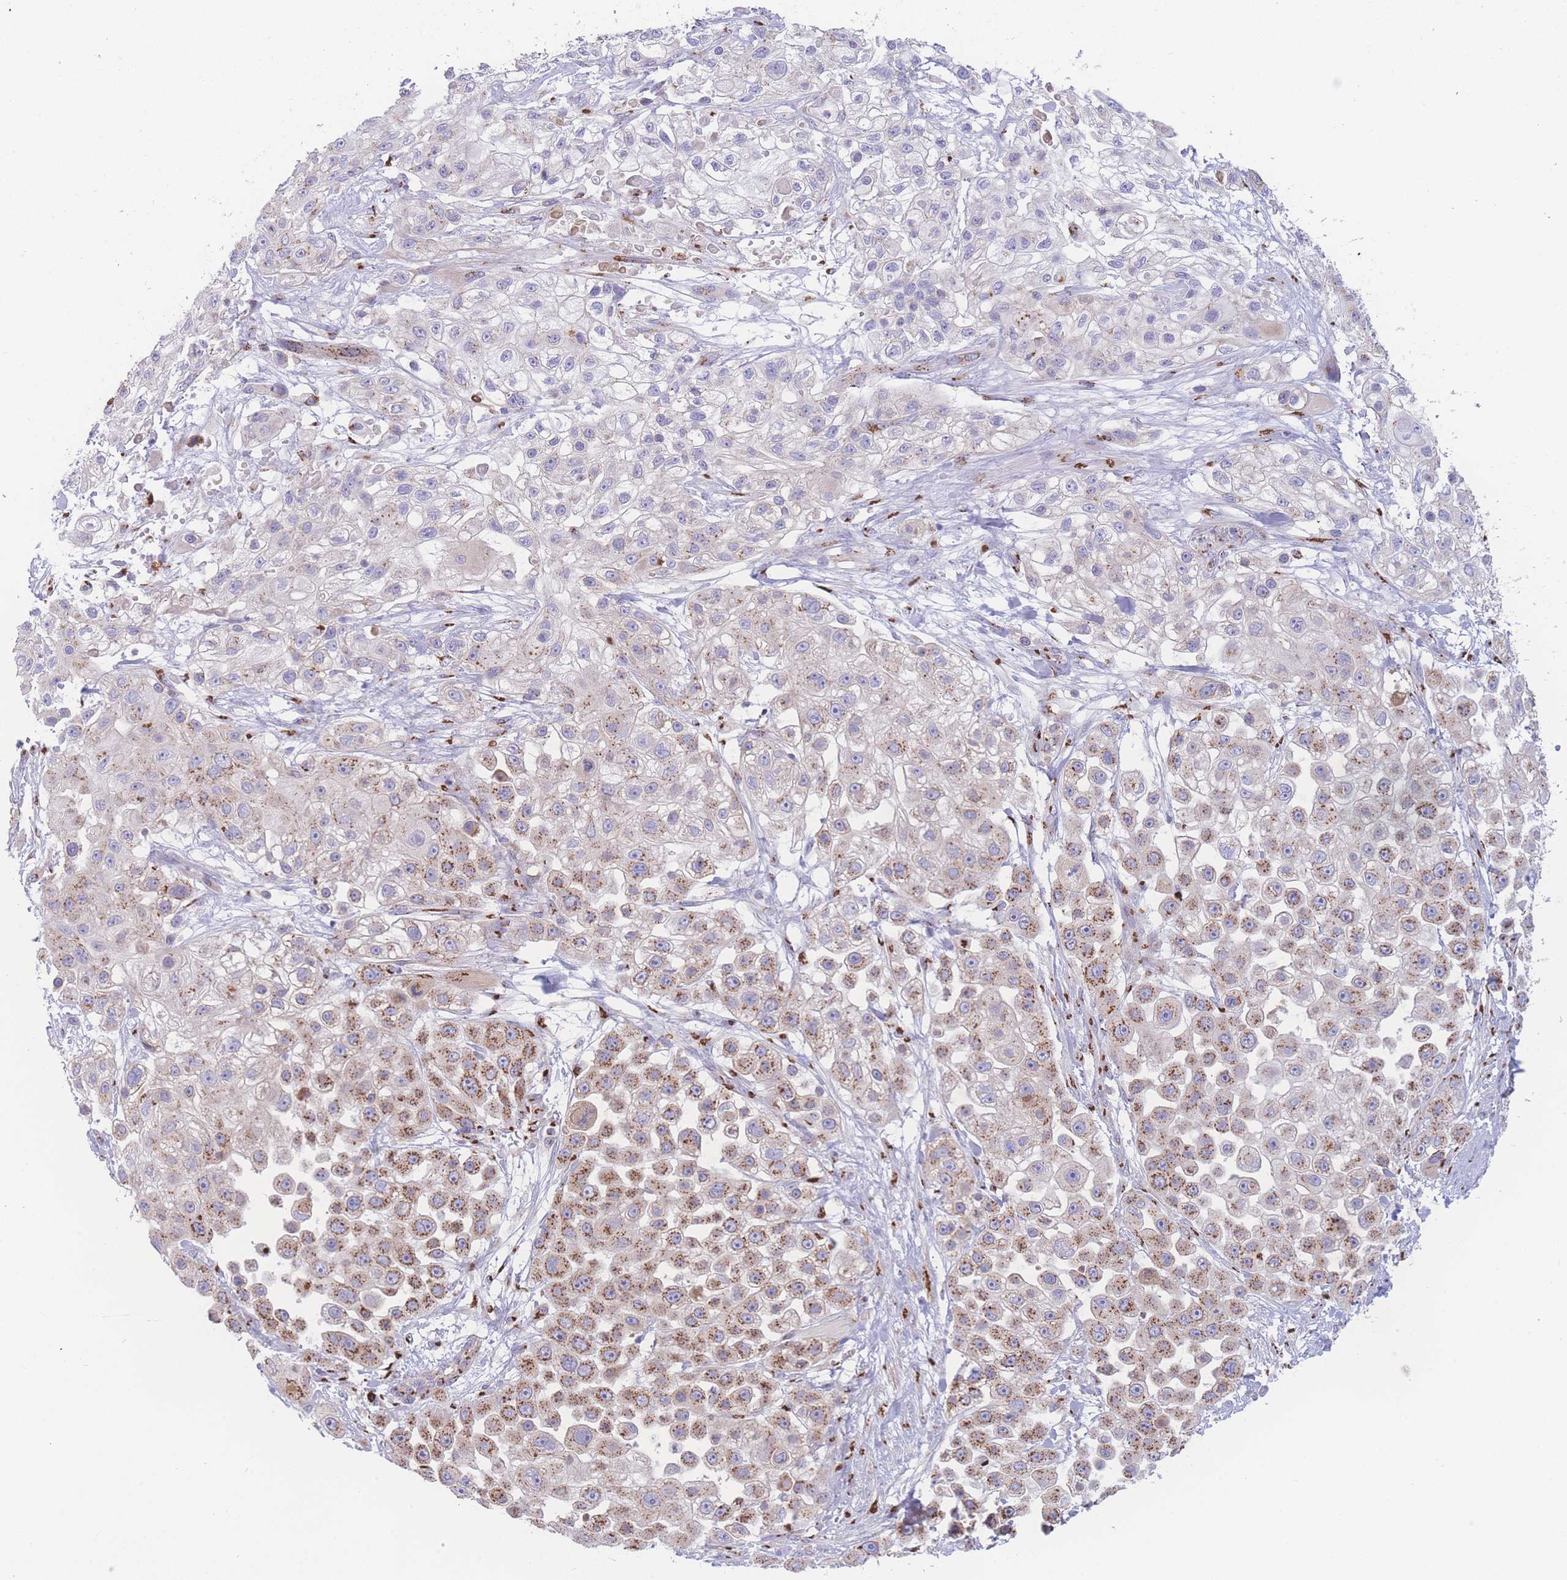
{"staining": {"intensity": "moderate", "quantity": "25%-75%", "location": "cytoplasmic/membranous"}, "tissue": "skin cancer", "cell_type": "Tumor cells", "image_type": "cancer", "snomed": [{"axis": "morphology", "description": "Squamous cell carcinoma, NOS"}, {"axis": "topography", "description": "Skin"}], "caption": "IHC (DAB (3,3'-diaminobenzidine)) staining of skin squamous cell carcinoma exhibits moderate cytoplasmic/membranous protein positivity in about 25%-75% of tumor cells.", "gene": "GOLM2", "patient": {"sex": "male", "age": 67}}